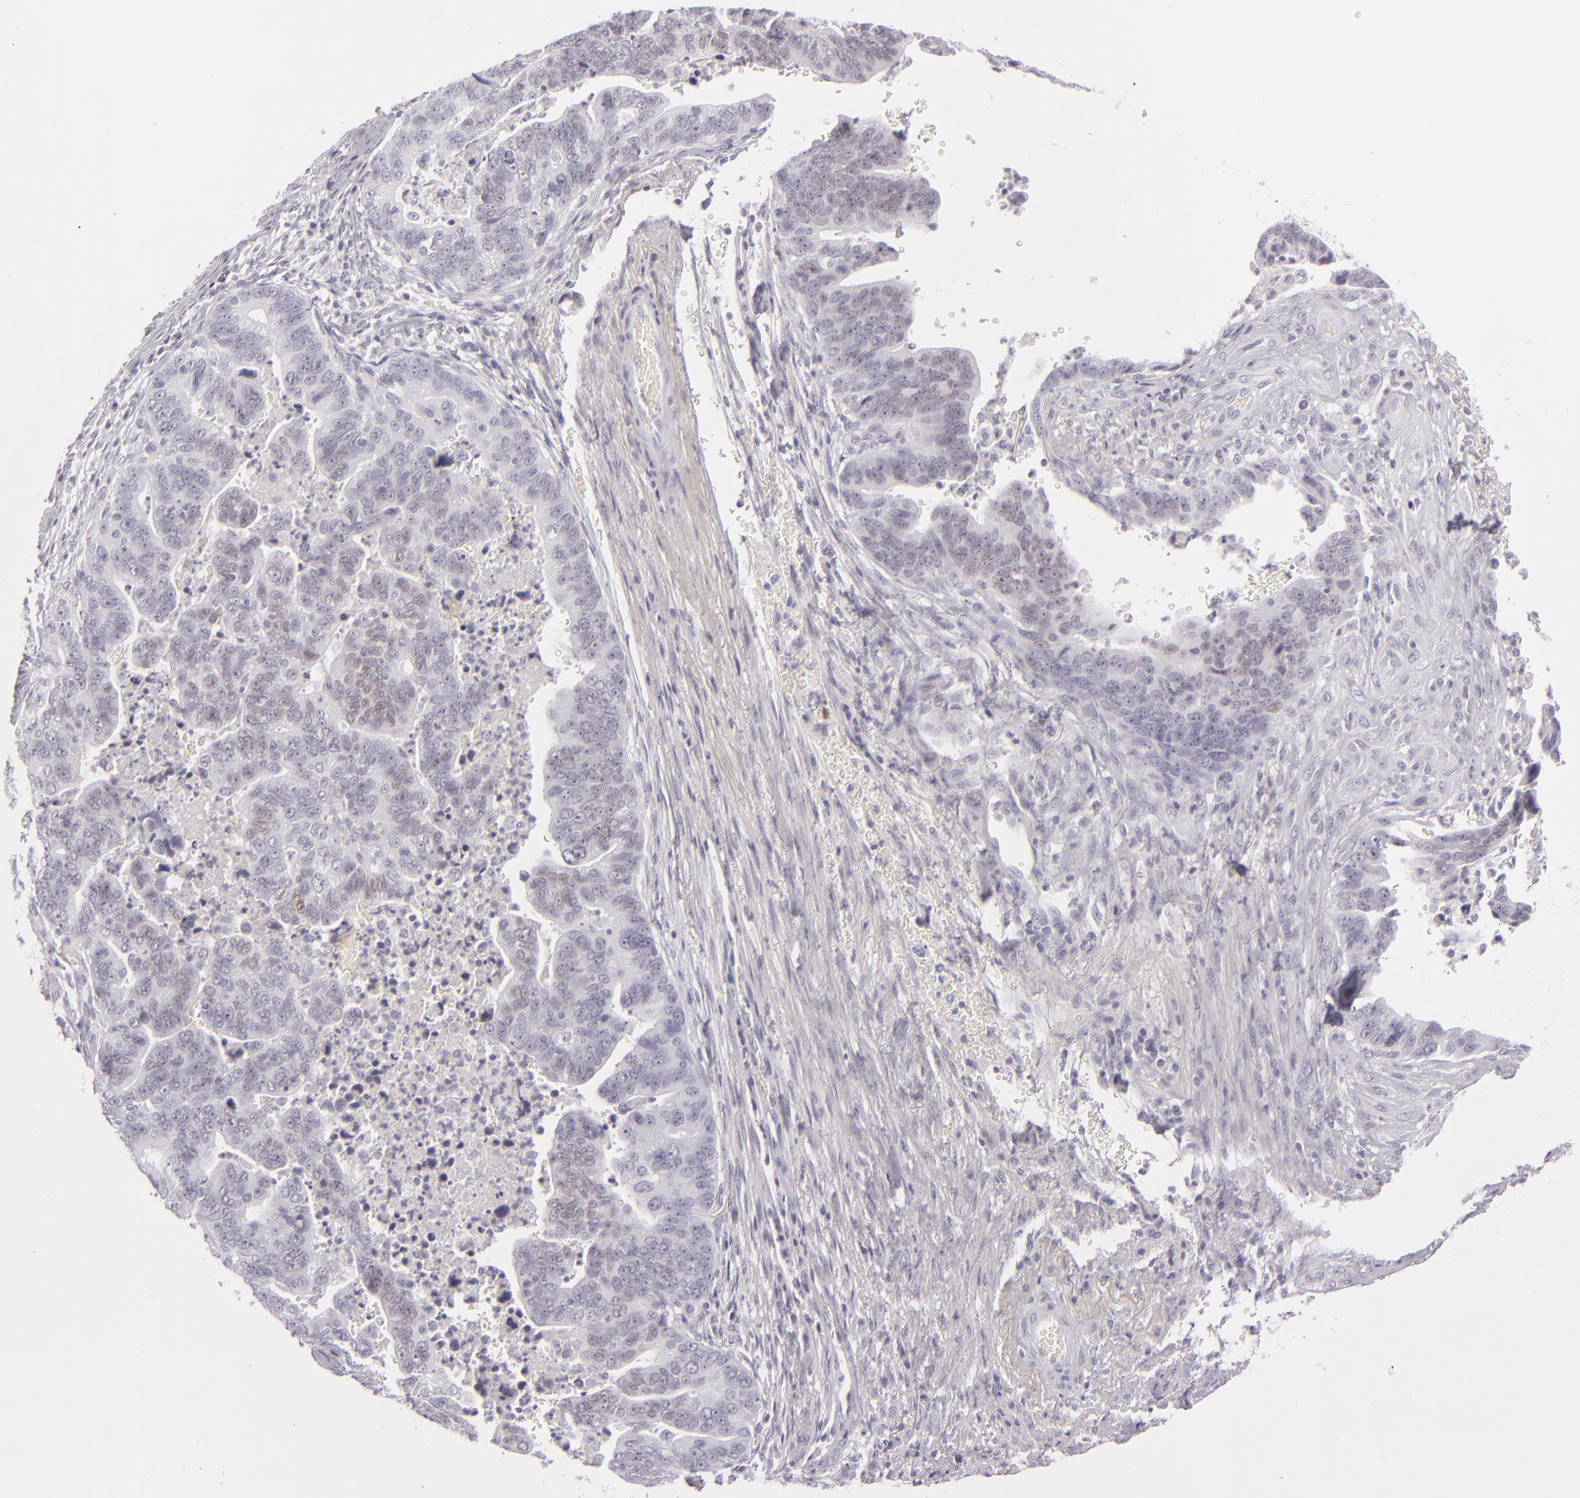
{"staining": {"intensity": "negative", "quantity": "none", "location": "none"}, "tissue": "stomach cancer", "cell_type": "Tumor cells", "image_type": "cancer", "snomed": [{"axis": "morphology", "description": "Adenocarcinoma, NOS"}, {"axis": "topography", "description": "Stomach, upper"}], "caption": "A histopathology image of human adenocarcinoma (stomach) is negative for staining in tumor cells.", "gene": "CDX2", "patient": {"sex": "female", "age": 50}}